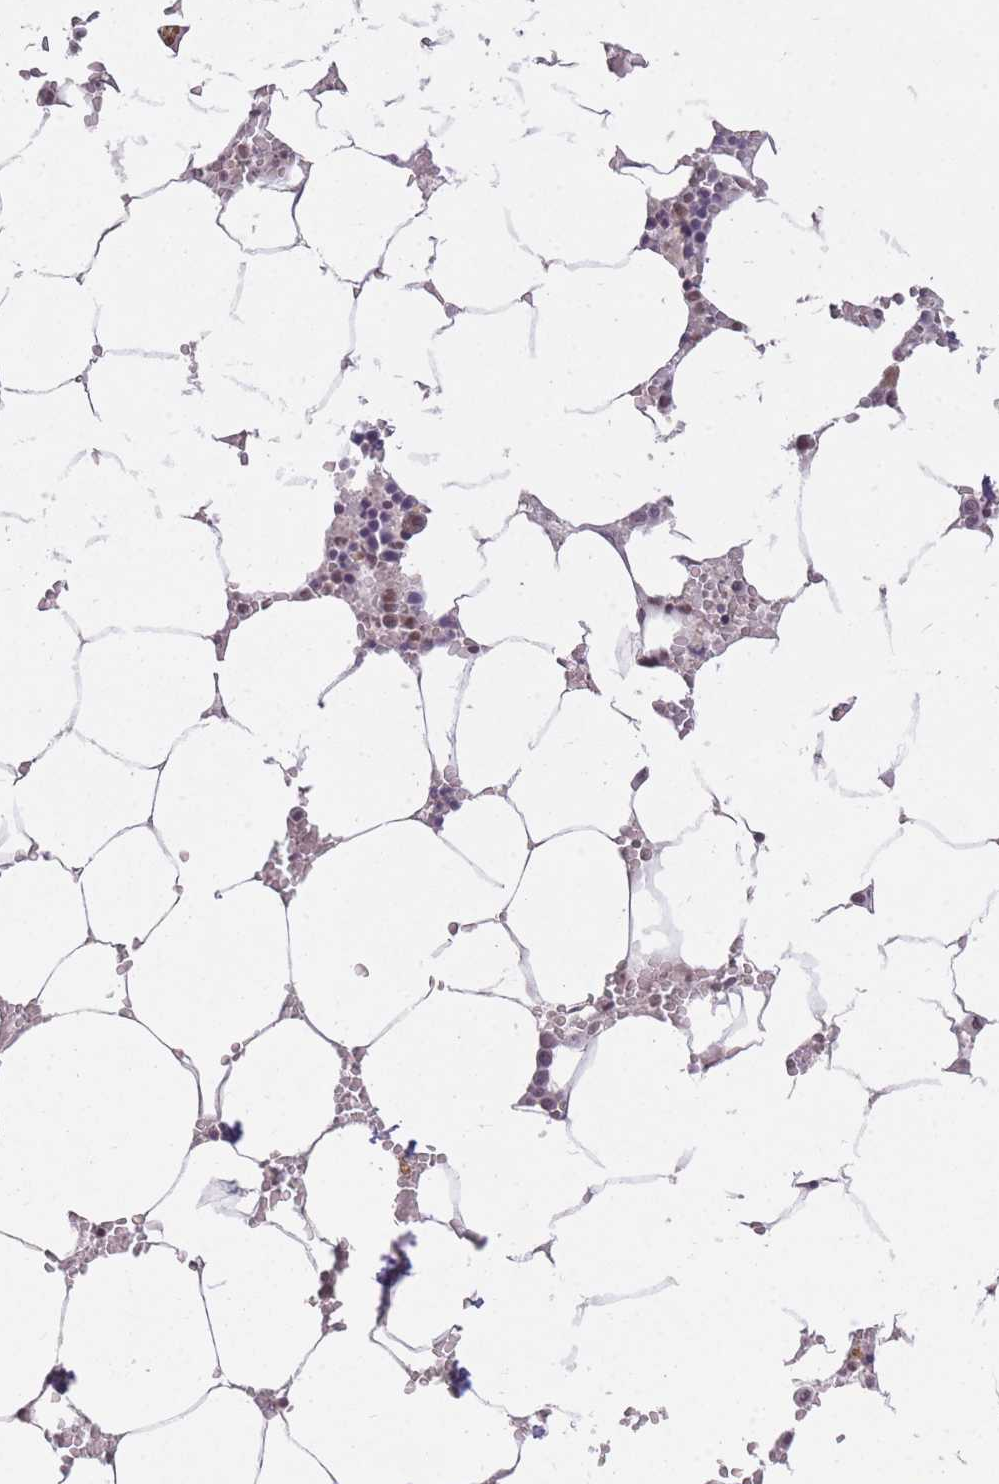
{"staining": {"intensity": "weak", "quantity": "25%-75%", "location": "nuclear"}, "tissue": "bone marrow", "cell_type": "Hematopoietic cells", "image_type": "normal", "snomed": [{"axis": "morphology", "description": "Normal tissue, NOS"}, {"axis": "topography", "description": "Bone marrow"}], "caption": "Bone marrow stained for a protein demonstrates weak nuclear positivity in hematopoietic cells. (IHC, brightfield microscopy, high magnification).", "gene": "HNRNPUL1", "patient": {"sex": "male", "age": 70}}